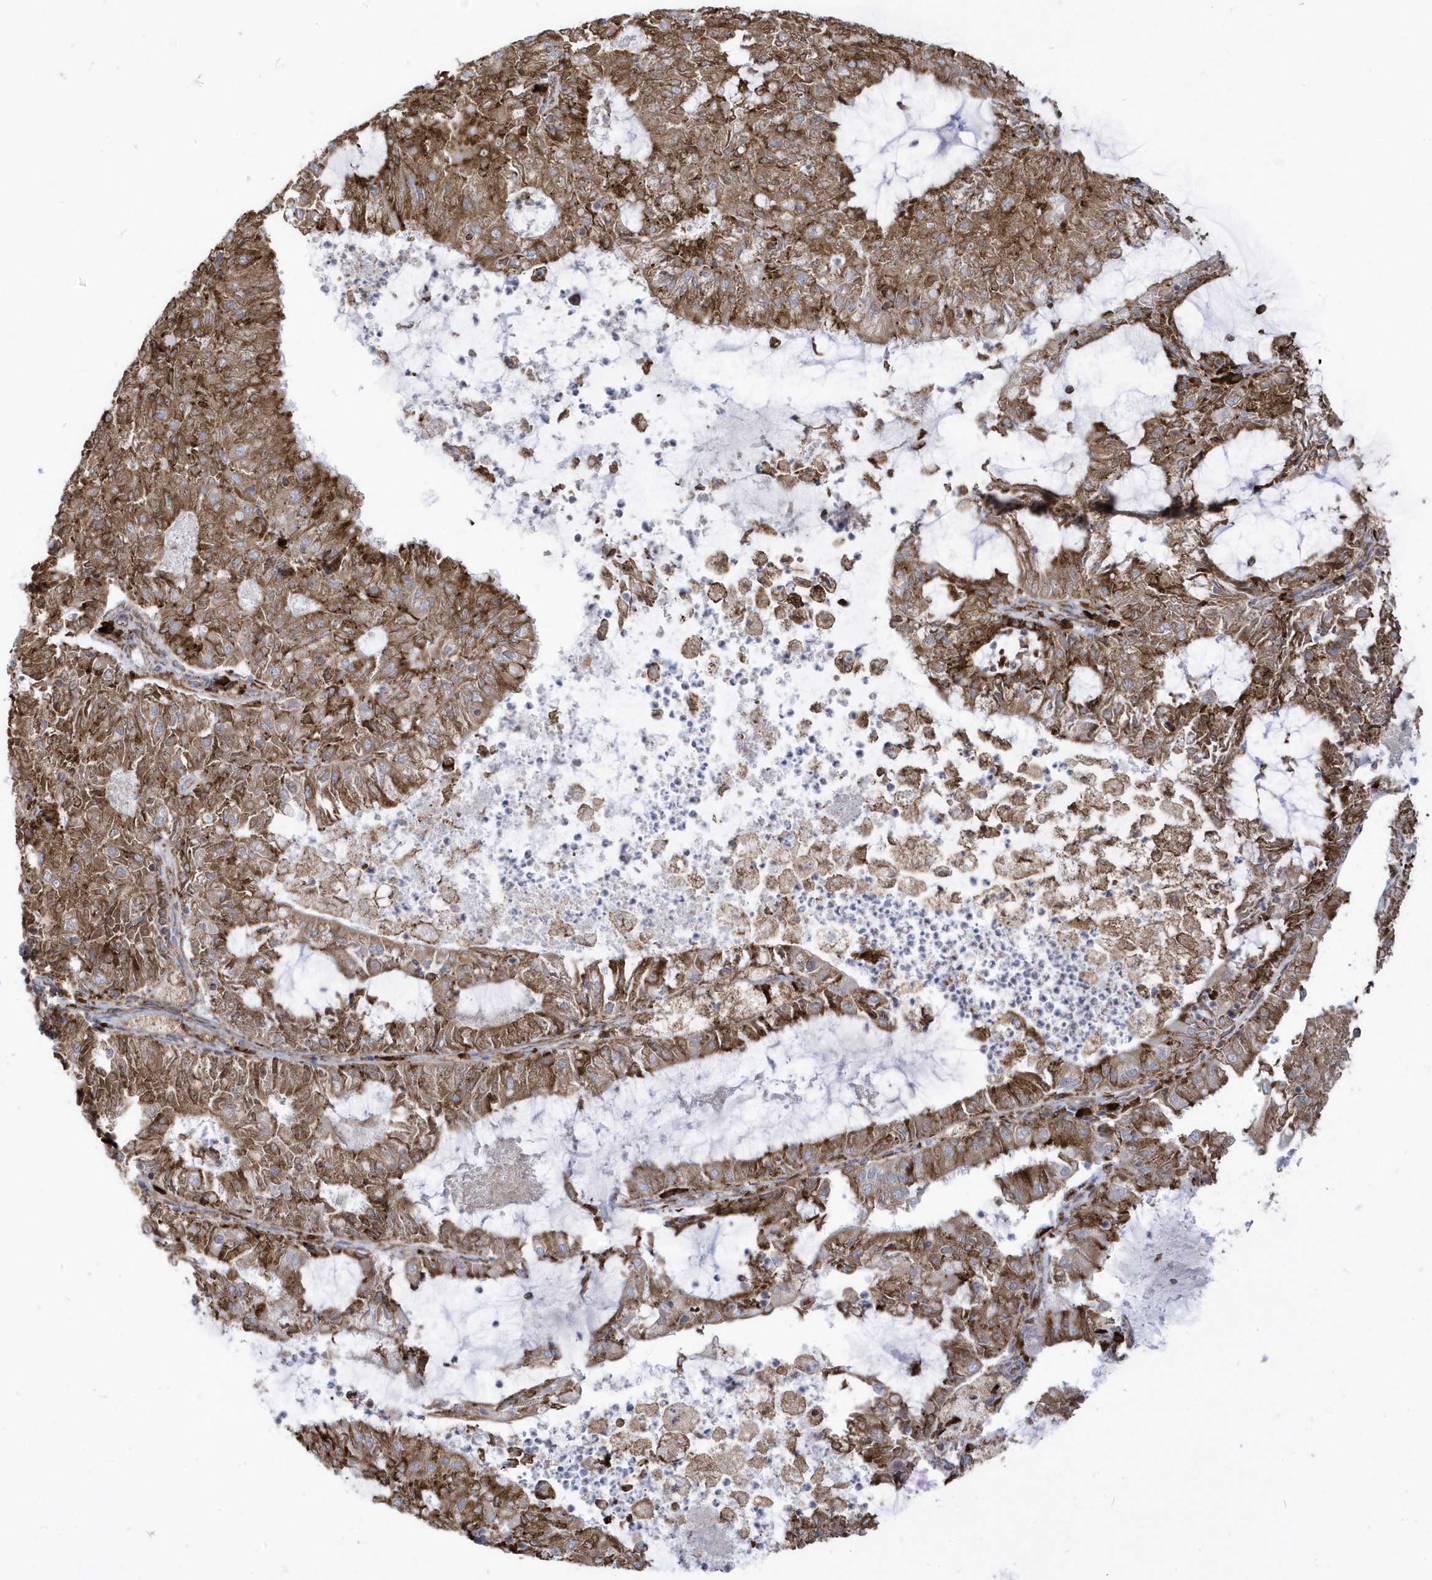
{"staining": {"intensity": "strong", "quantity": ">75%", "location": "cytoplasmic/membranous"}, "tissue": "endometrial cancer", "cell_type": "Tumor cells", "image_type": "cancer", "snomed": [{"axis": "morphology", "description": "Adenocarcinoma, NOS"}, {"axis": "topography", "description": "Endometrium"}], "caption": "A brown stain highlights strong cytoplasmic/membranous positivity of a protein in human endometrial cancer tumor cells. Nuclei are stained in blue.", "gene": "PDIA6", "patient": {"sex": "female", "age": 57}}